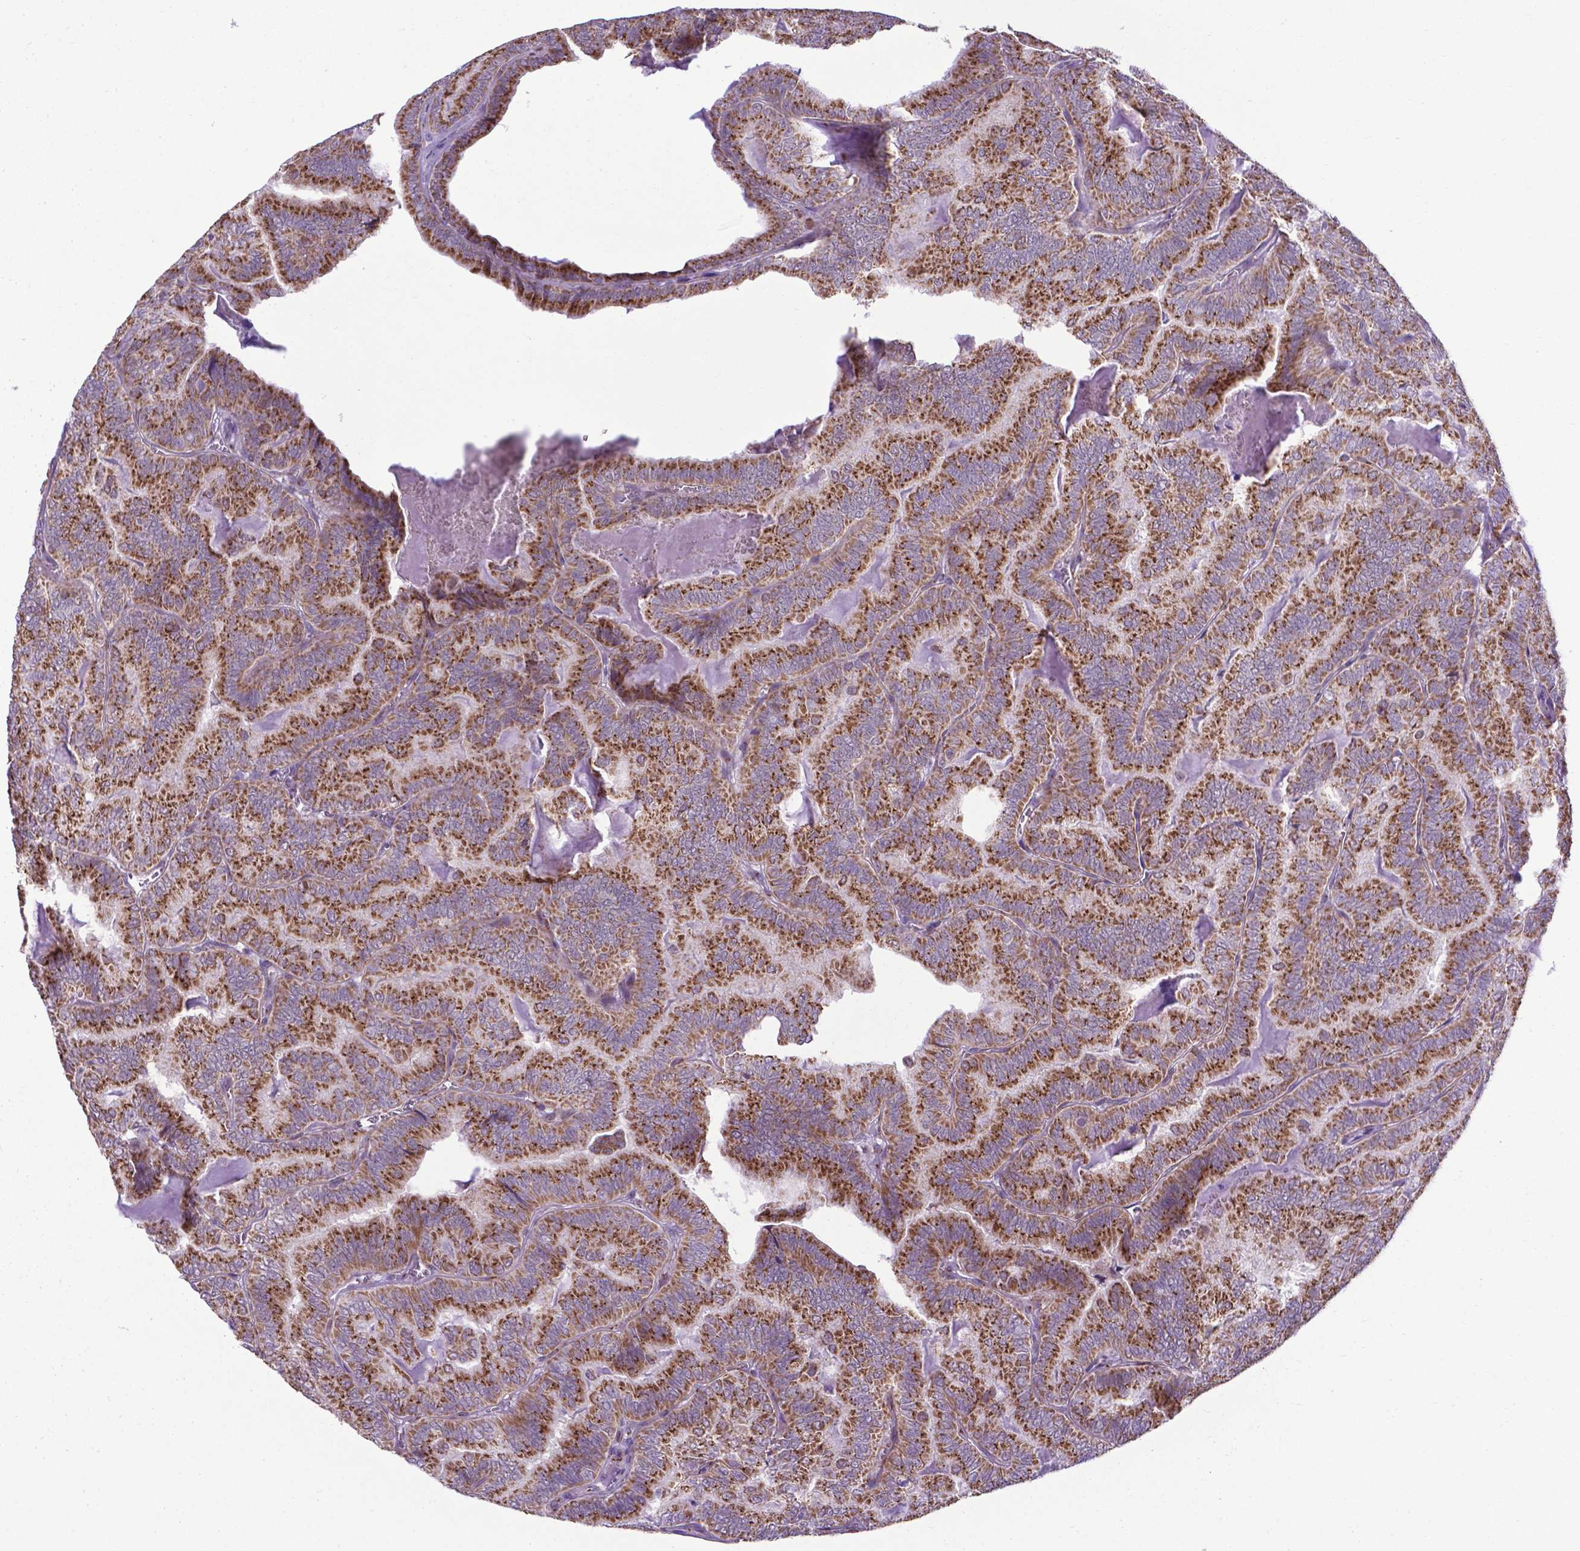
{"staining": {"intensity": "moderate", "quantity": ">75%", "location": "cytoplasmic/membranous"}, "tissue": "thyroid cancer", "cell_type": "Tumor cells", "image_type": "cancer", "snomed": [{"axis": "morphology", "description": "Papillary adenocarcinoma, NOS"}, {"axis": "topography", "description": "Thyroid gland"}], "caption": "The histopathology image demonstrates a brown stain indicating the presence of a protein in the cytoplasmic/membranous of tumor cells in thyroid cancer (papillary adenocarcinoma). (DAB IHC, brown staining for protein, blue staining for nuclei).", "gene": "MRPL10", "patient": {"sex": "female", "age": 75}}